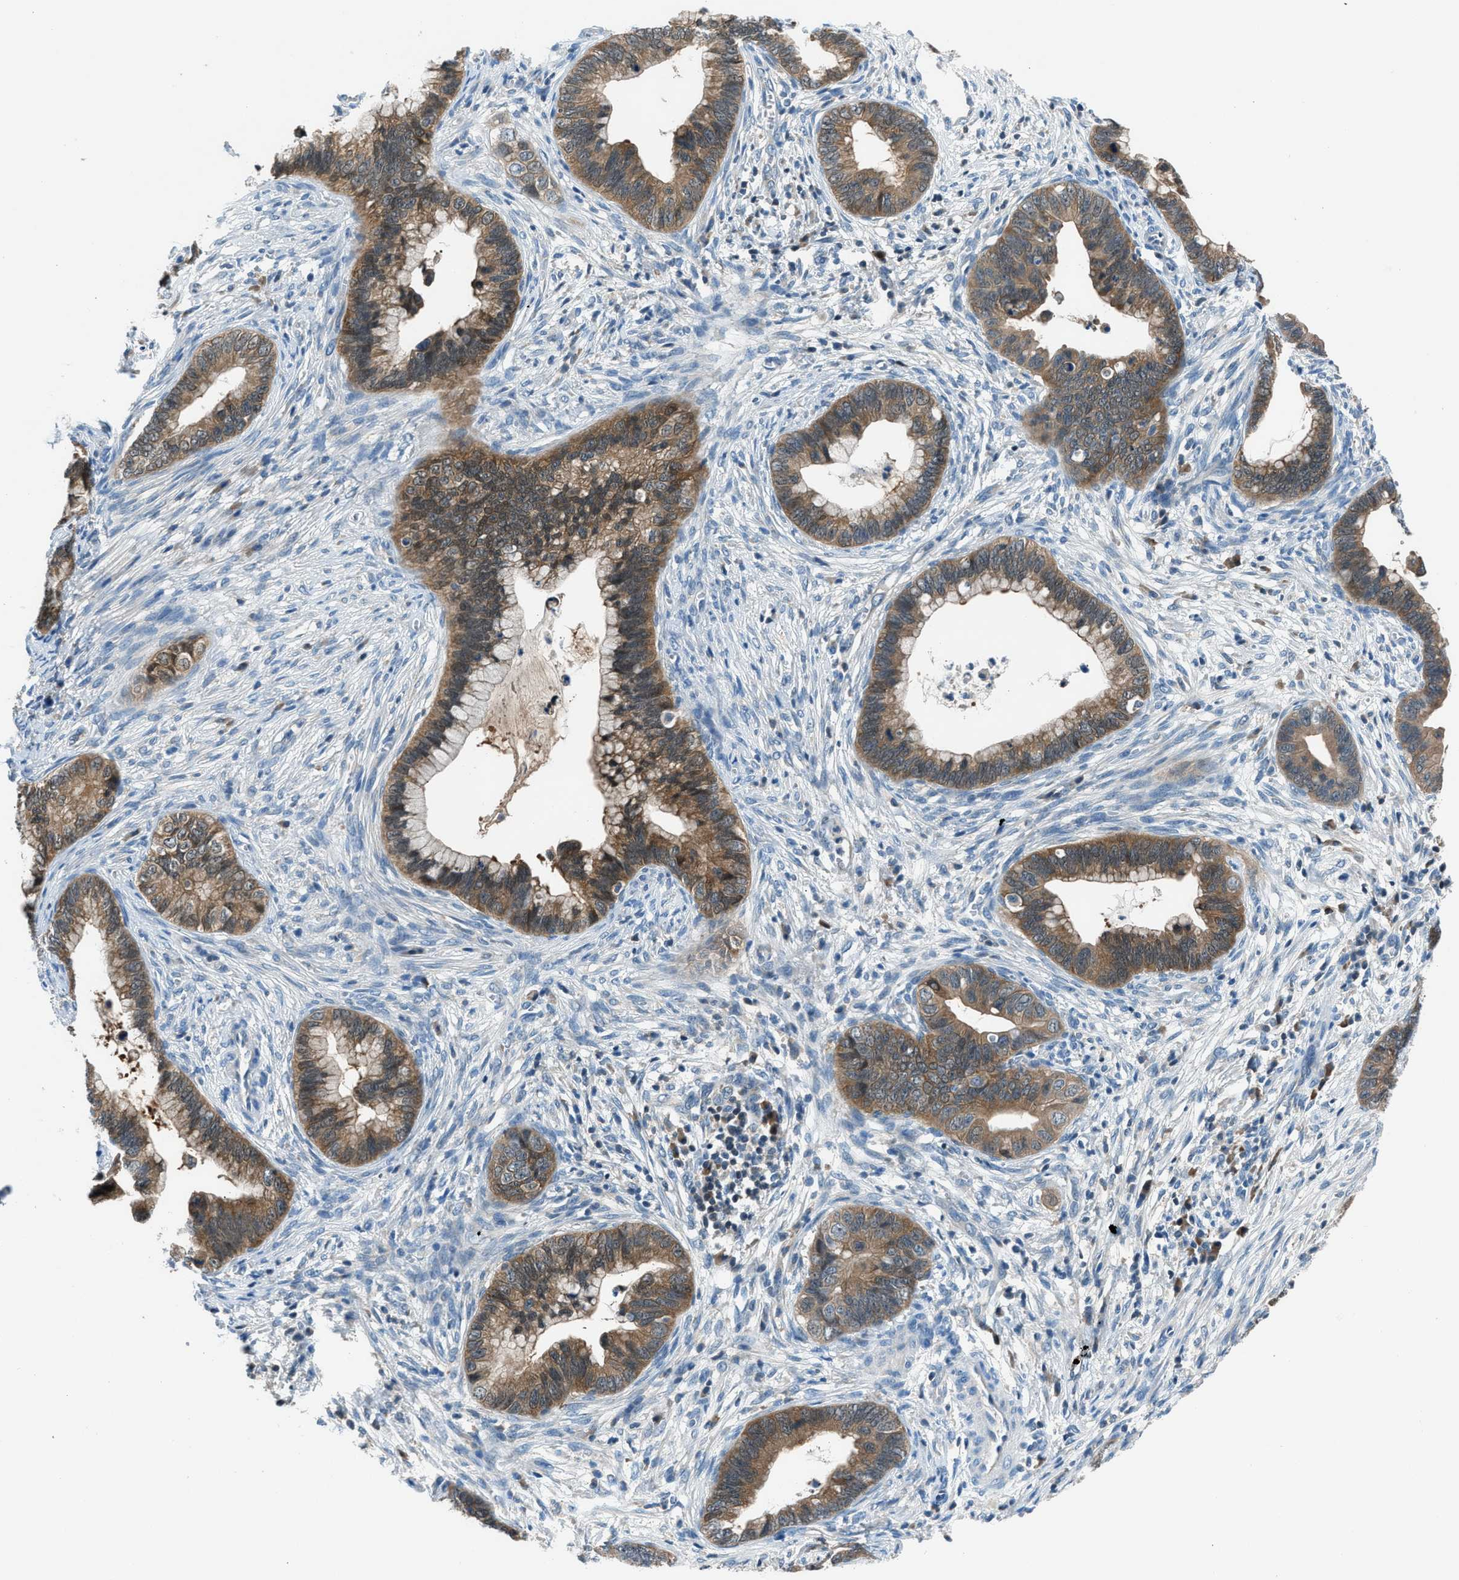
{"staining": {"intensity": "moderate", "quantity": ">75%", "location": "cytoplasmic/membranous"}, "tissue": "cervical cancer", "cell_type": "Tumor cells", "image_type": "cancer", "snomed": [{"axis": "morphology", "description": "Adenocarcinoma, NOS"}, {"axis": "topography", "description": "Cervix"}], "caption": "Cervical adenocarcinoma stained with DAB immunohistochemistry (IHC) reveals medium levels of moderate cytoplasmic/membranous positivity in about >75% of tumor cells.", "gene": "ACP1", "patient": {"sex": "female", "age": 44}}